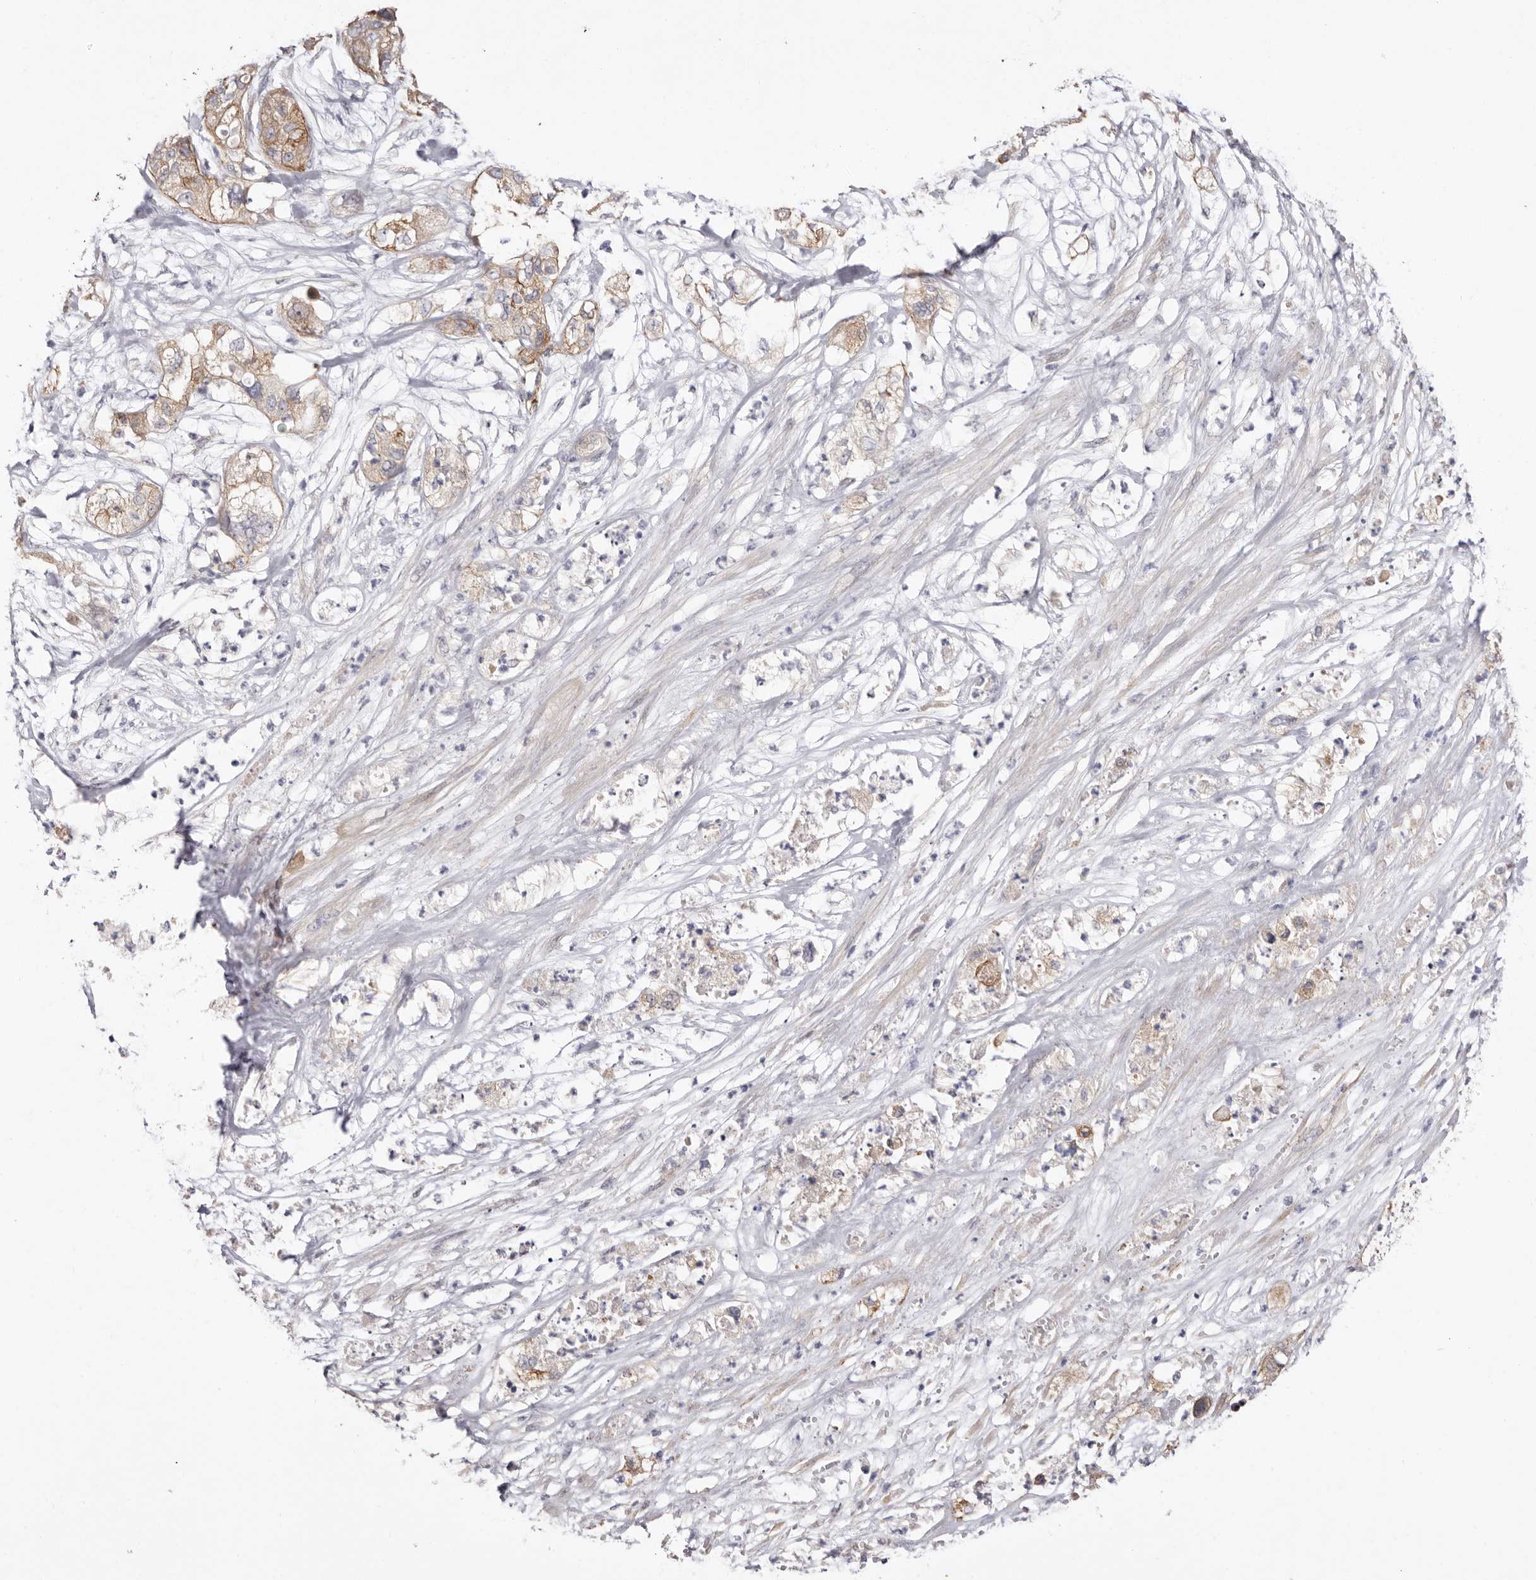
{"staining": {"intensity": "weak", "quantity": ">75%", "location": "cytoplasmic/membranous"}, "tissue": "pancreatic cancer", "cell_type": "Tumor cells", "image_type": "cancer", "snomed": [{"axis": "morphology", "description": "Adenocarcinoma, NOS"}, {"axis": "topography", "description": "Pancreas"}], "caption": "The micrograph shows immunohistochemical staining of pancreatic cancer (adenocarcinoma). There is weak cytoplasmic/membranous staining is identified in approximately >75% of tumor cells. The staining was performed using DAB, with brown indicating positive protein expression. Nuclei are stained blue with hematoxylin.", "gene": "FAM167B", "patient": {"sex": "female", "age": 78}}